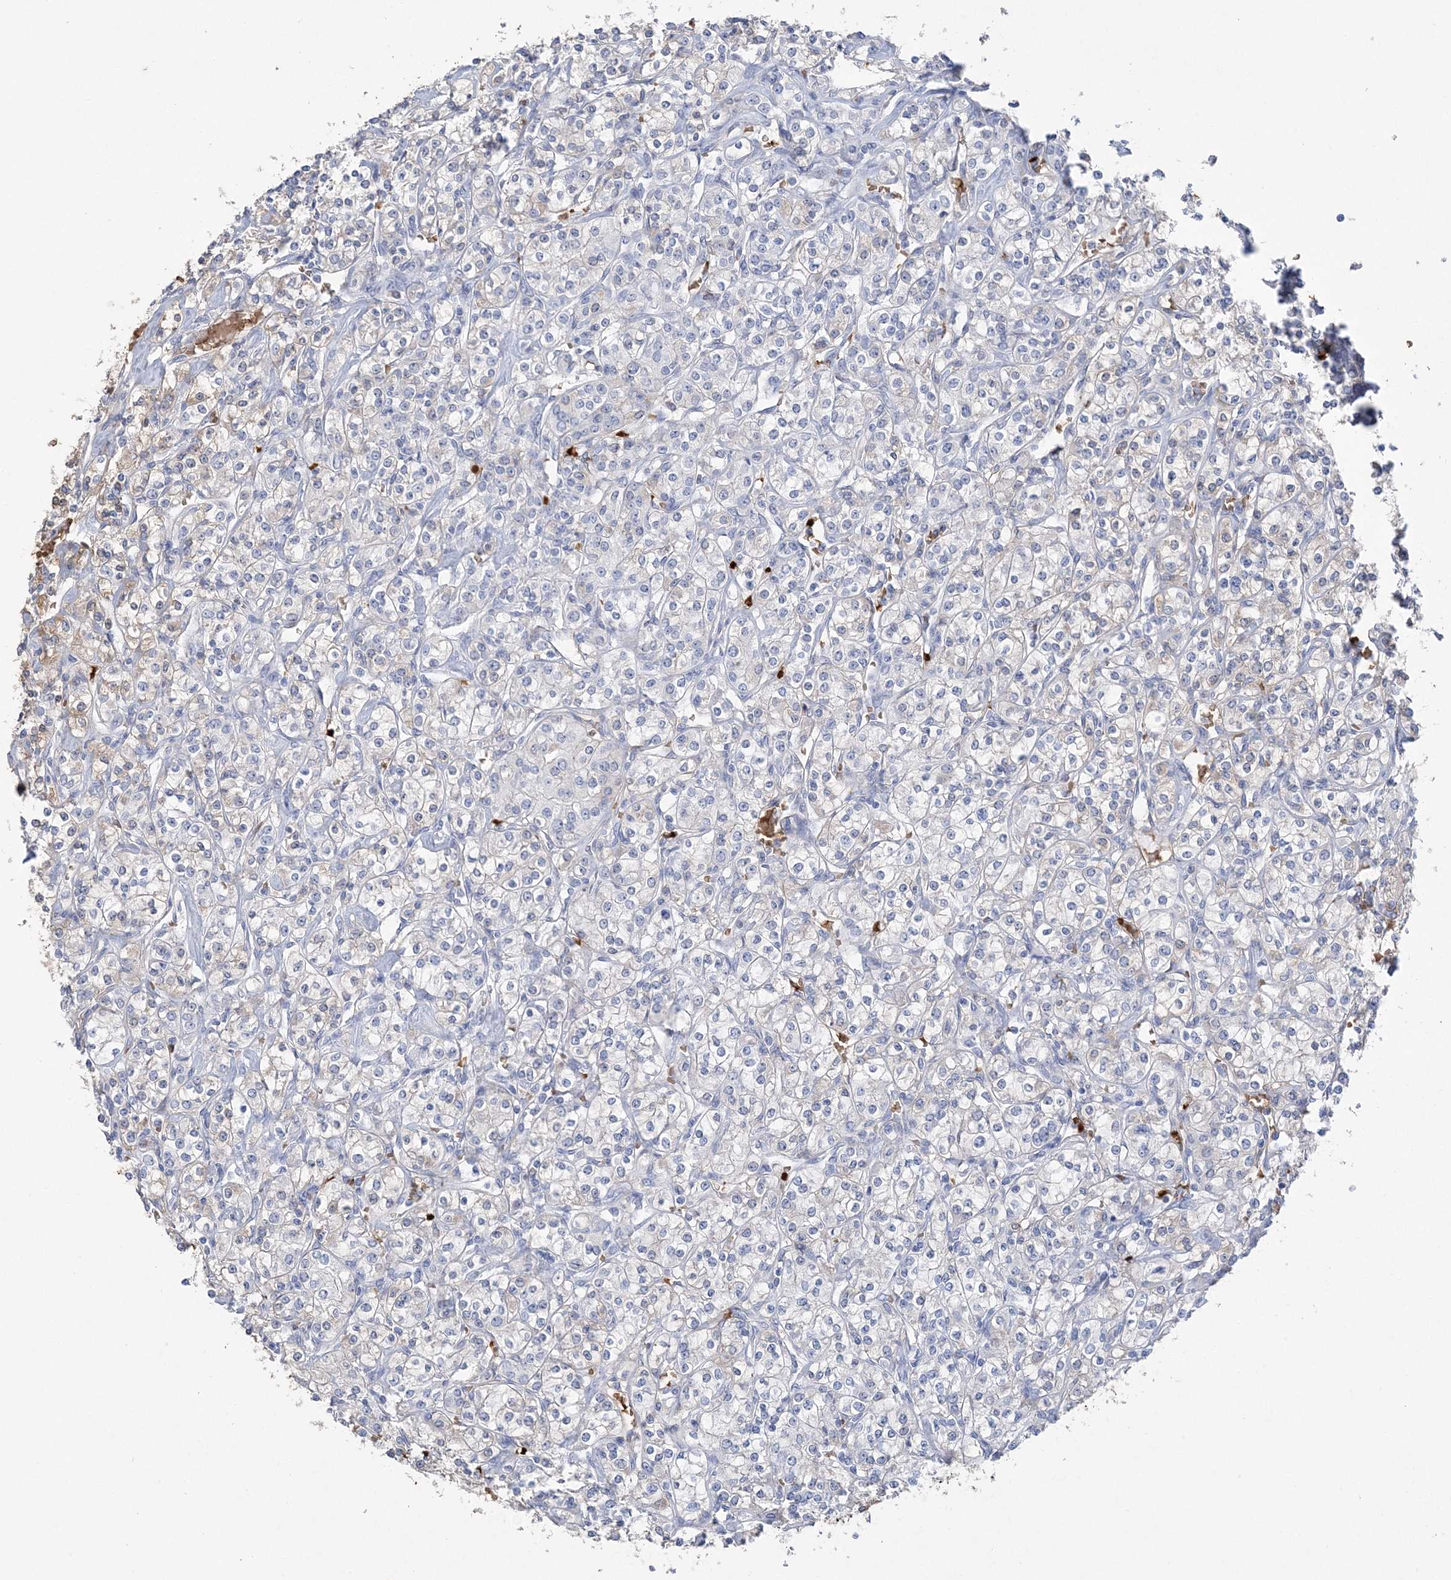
{"staining": {"intensity": "negative", "quantity": "none", "location": "none"}, "tissue": "renal cancer", "cell_type": "Tumor cells", "image_type": "cancer", "snomed": [{"axis": "morphology", "description": "Adenocarcinoma, NOS"}, {"axis": "topography", "description": "Kidney"}], "caption": "Tumor cells show no significant expression in renal cancer (adenocarcinoma).", "gene": "HBD", "patient": {"sex": "male", "age": 77}}